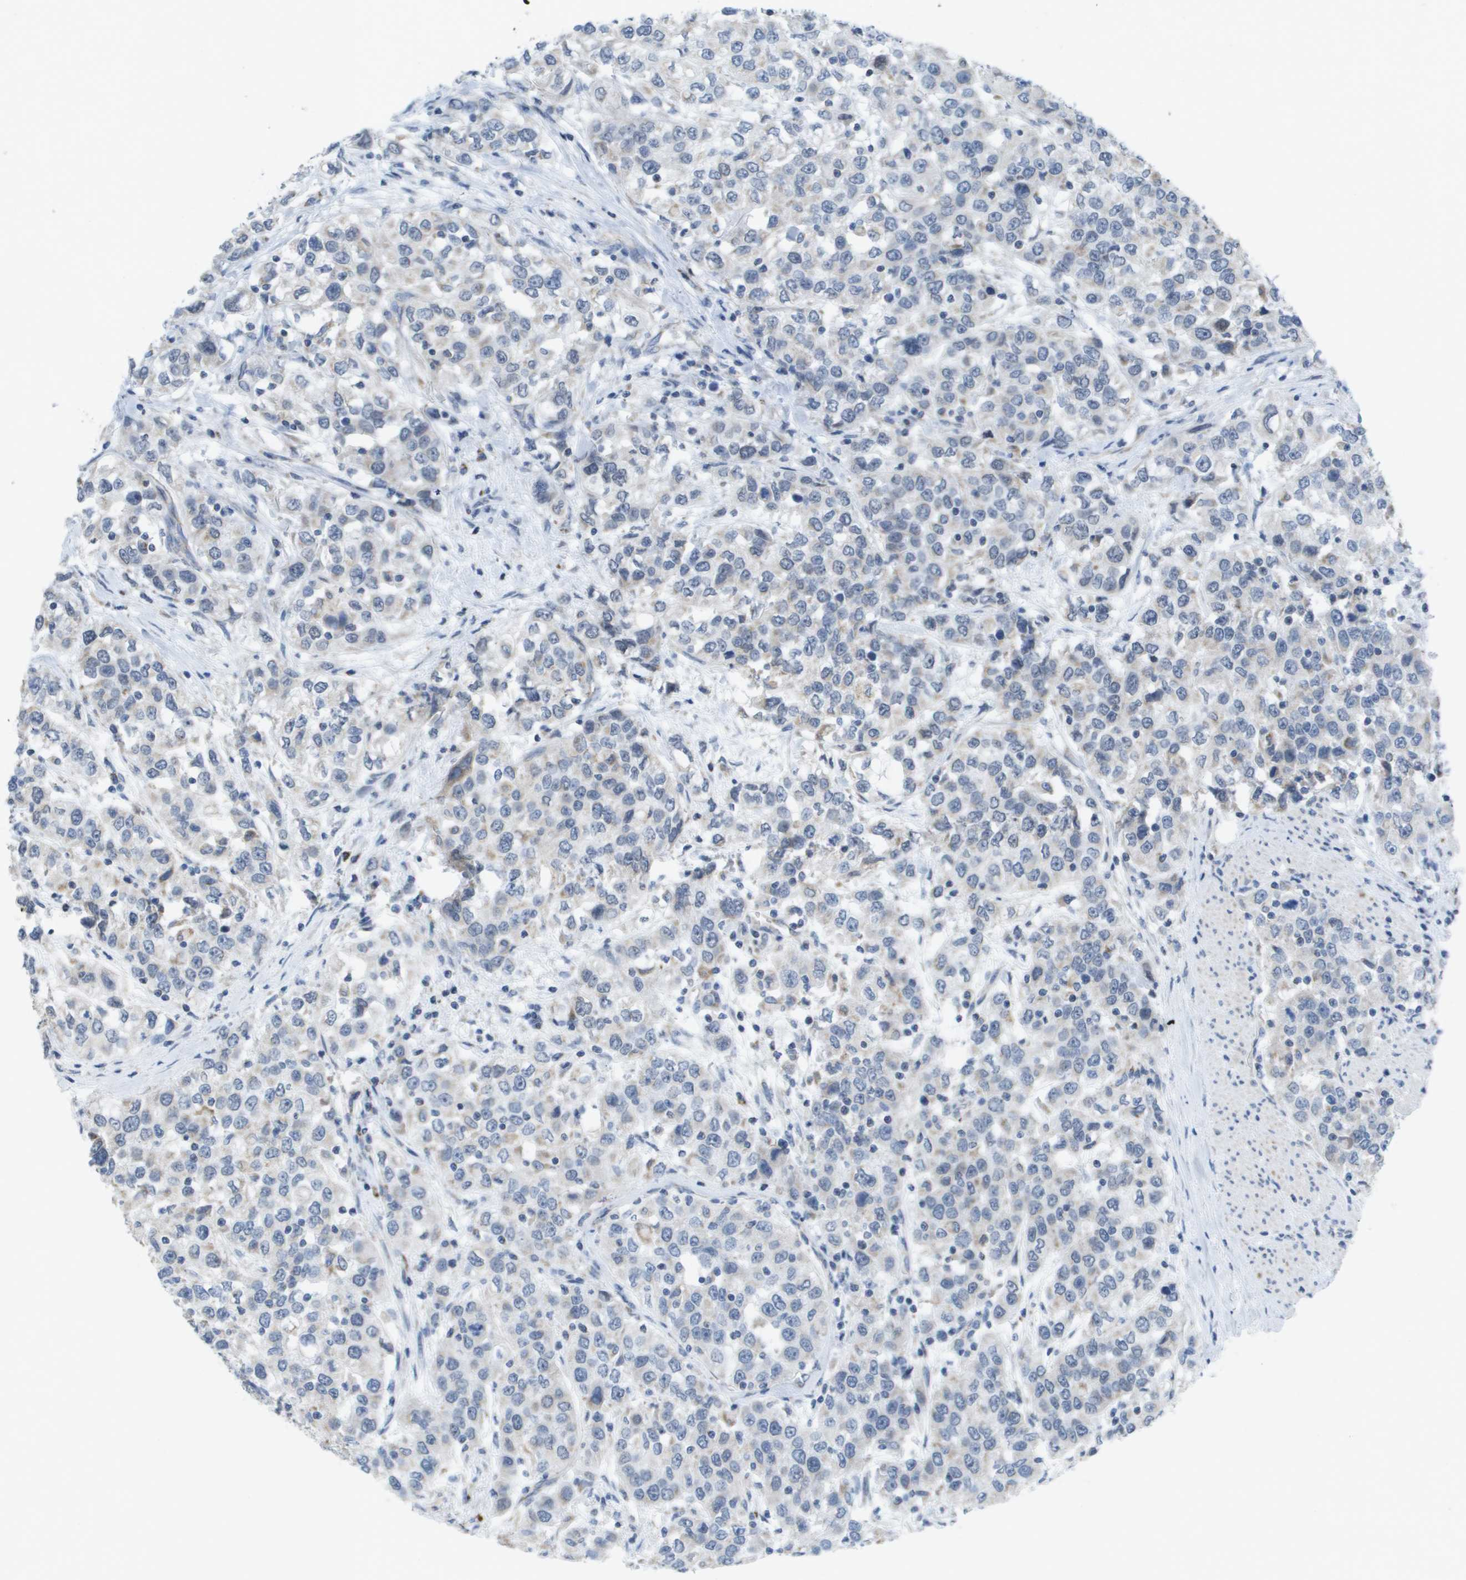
{"staining": {"intensity": "weak", "quantity": "<25%", "location": "cytoplasmic/membranous"}, "tissue": "urothelial cancer", "cell_type": "Tumor cells", "image_type": "cancer", "snomed": [{"axis": "morphology", "description": "Urothelial carcinoma, High grade"}, {"axis": "topography", "description": "Urinary bladder"}], "caption": "The image displays no staining of tumor cells in high-grade urothelial carcinoma.", "gene": "TMEM223", "patient": {"sex": "female", "age": 80}}